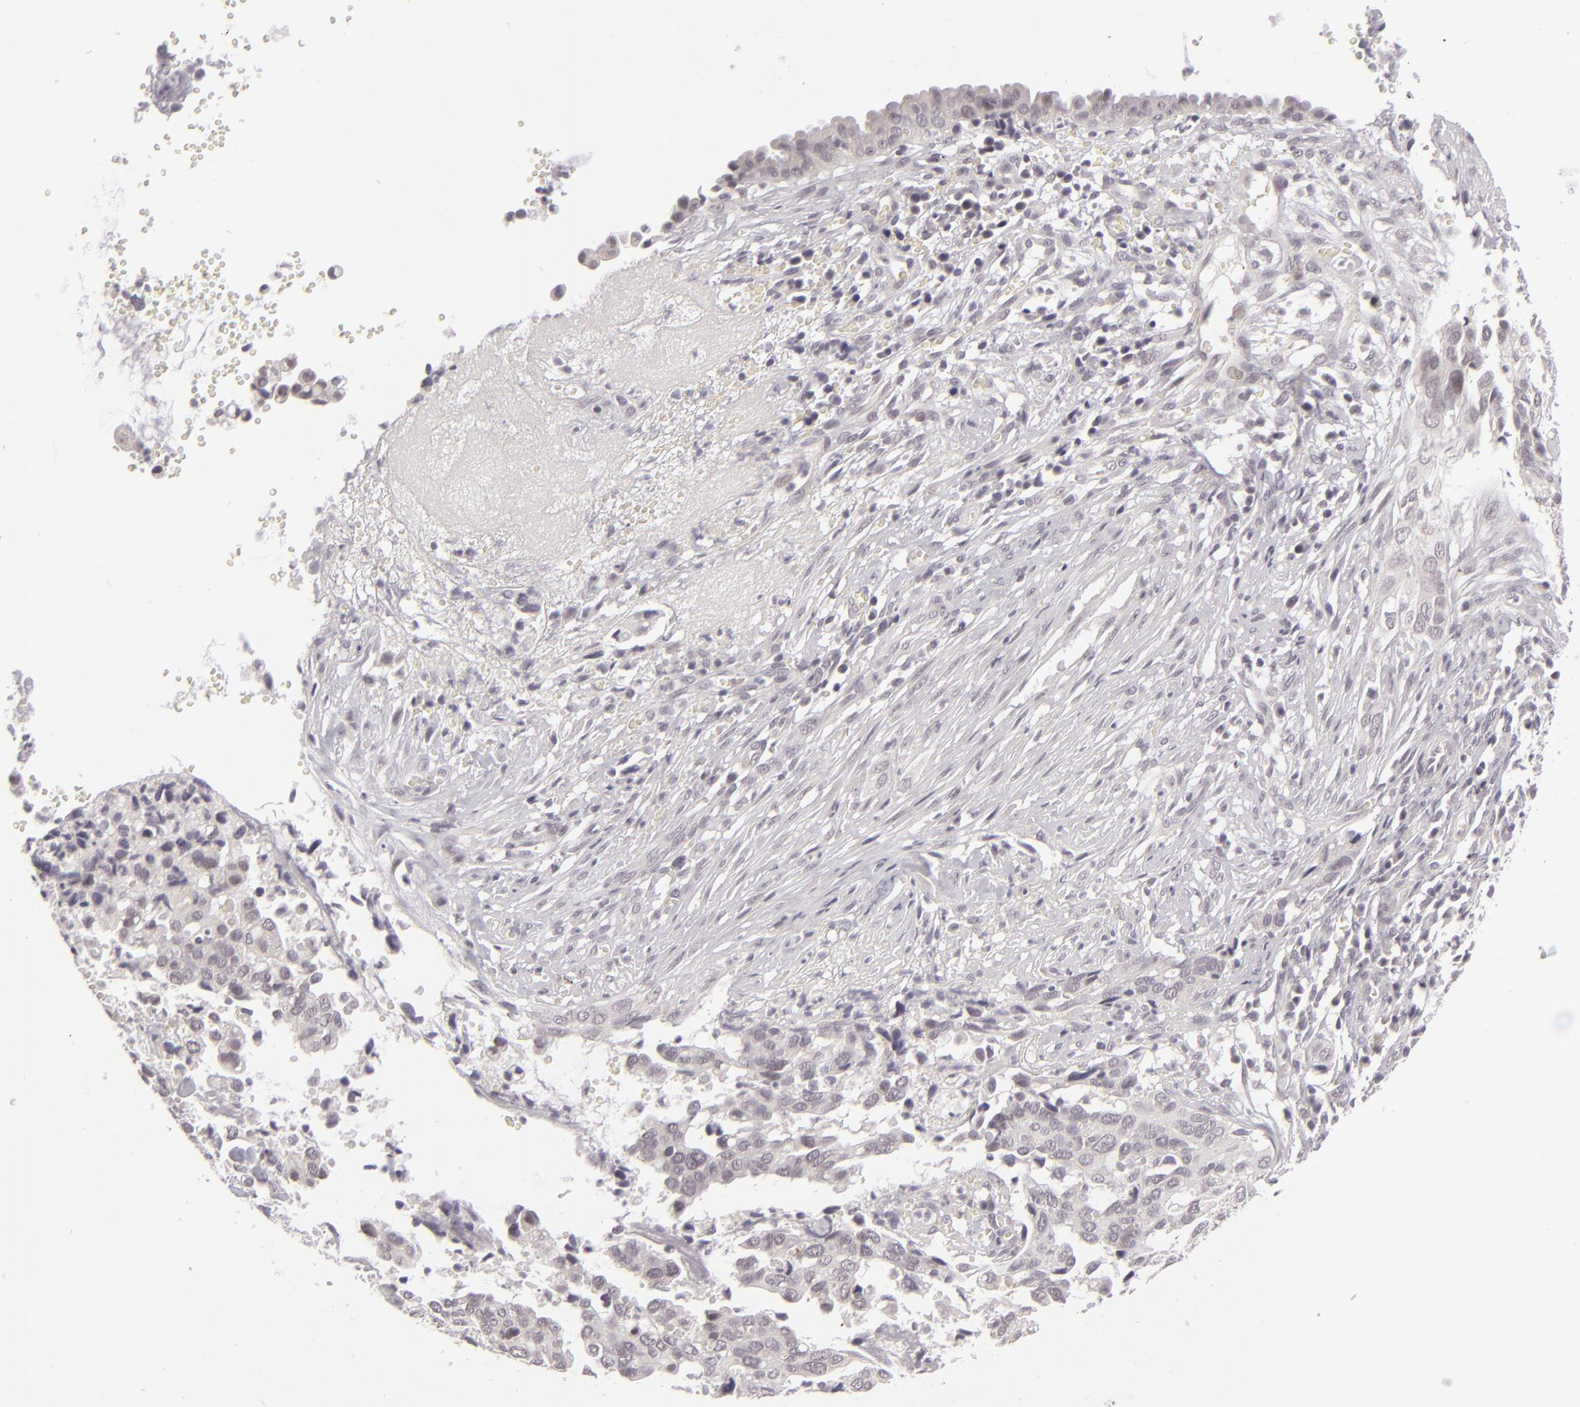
{"staining": {"intensity": "negative", "quantity": "none", "location": "none"}, "tissue": "cervical cancer", "cell_type": "Tumor cells", "image_type": "cancer", "snomed": [{"axis": "morphology", "description": "Normal tissue, NOS"}, {"axis": "morphology", "description": "Squamous cell carcinoma, NOS"}, {"axis": "topography", "description": "Cervix"}], "caption": "Cervical cancer (squamous cell carcinoma) stained for a protein using IHC exhibits no positivity tumor cells.", "gene": "DLG3", "patient": {"sex": "female", "age": 45}}